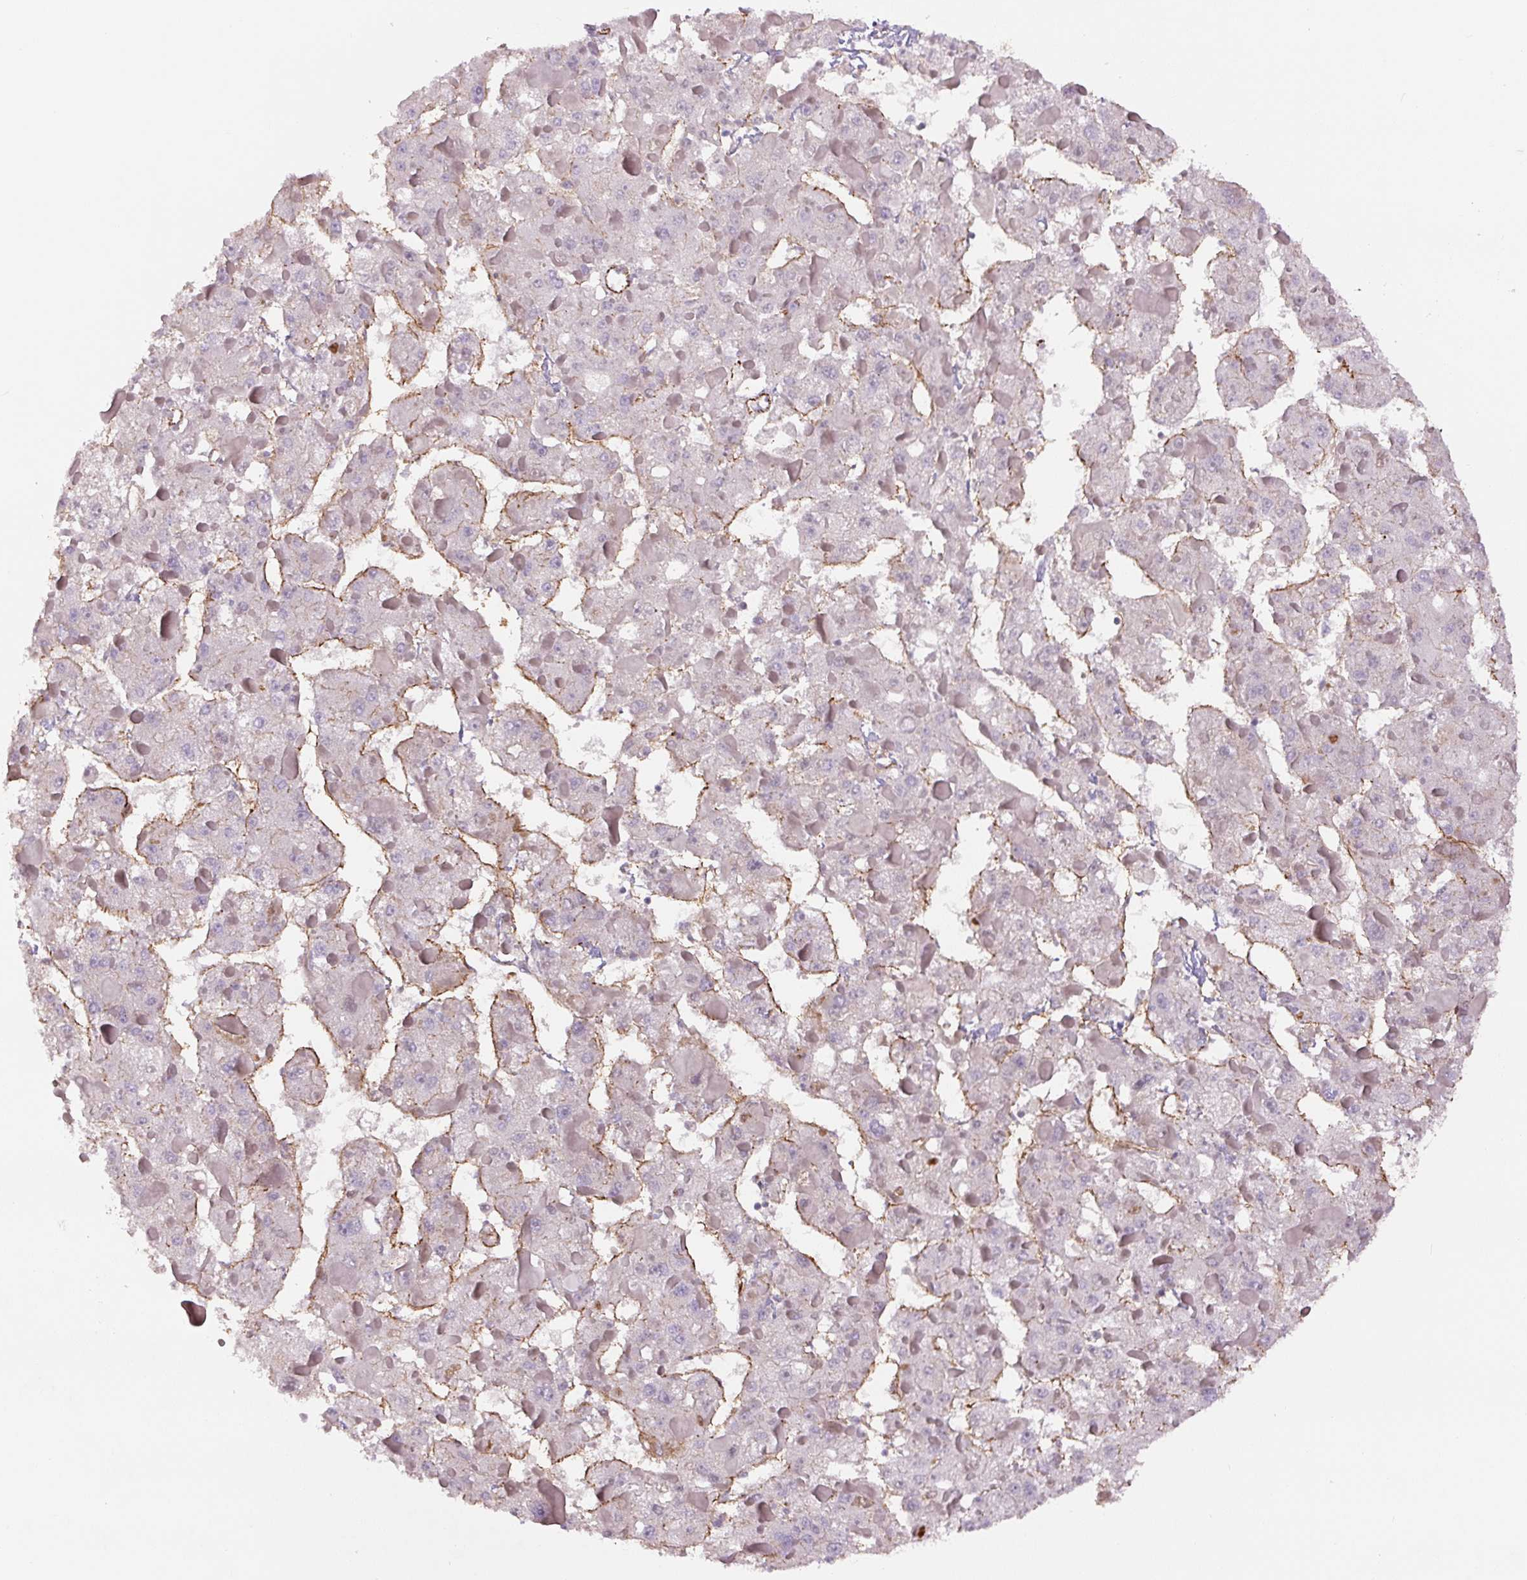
{"staining": {"intensity": "moderate", "quantity": "25%-75%", "location": "cytoplasmic/membranous"}, "tissue": "liver cancer", "cell_type": "Tumor cells", "image_type": "cancer", "snomed": [{"axis": "morphology", "description": "Carcinoma, Hepatocellular, NOS"}, {"axis": "topography", "description": "Liver"}], "caption": "IHC (DAB (3,3'-diaminobenzidine)) staining of liver hepatocellular carcinoma reveals moderate cytoplasmic/membranous protein positivity in about 25%-75% of tumor cells. Nuclei are stained in blue.", "gene": "CCNI2", "patient": {"sex": "female", "age": 73}}